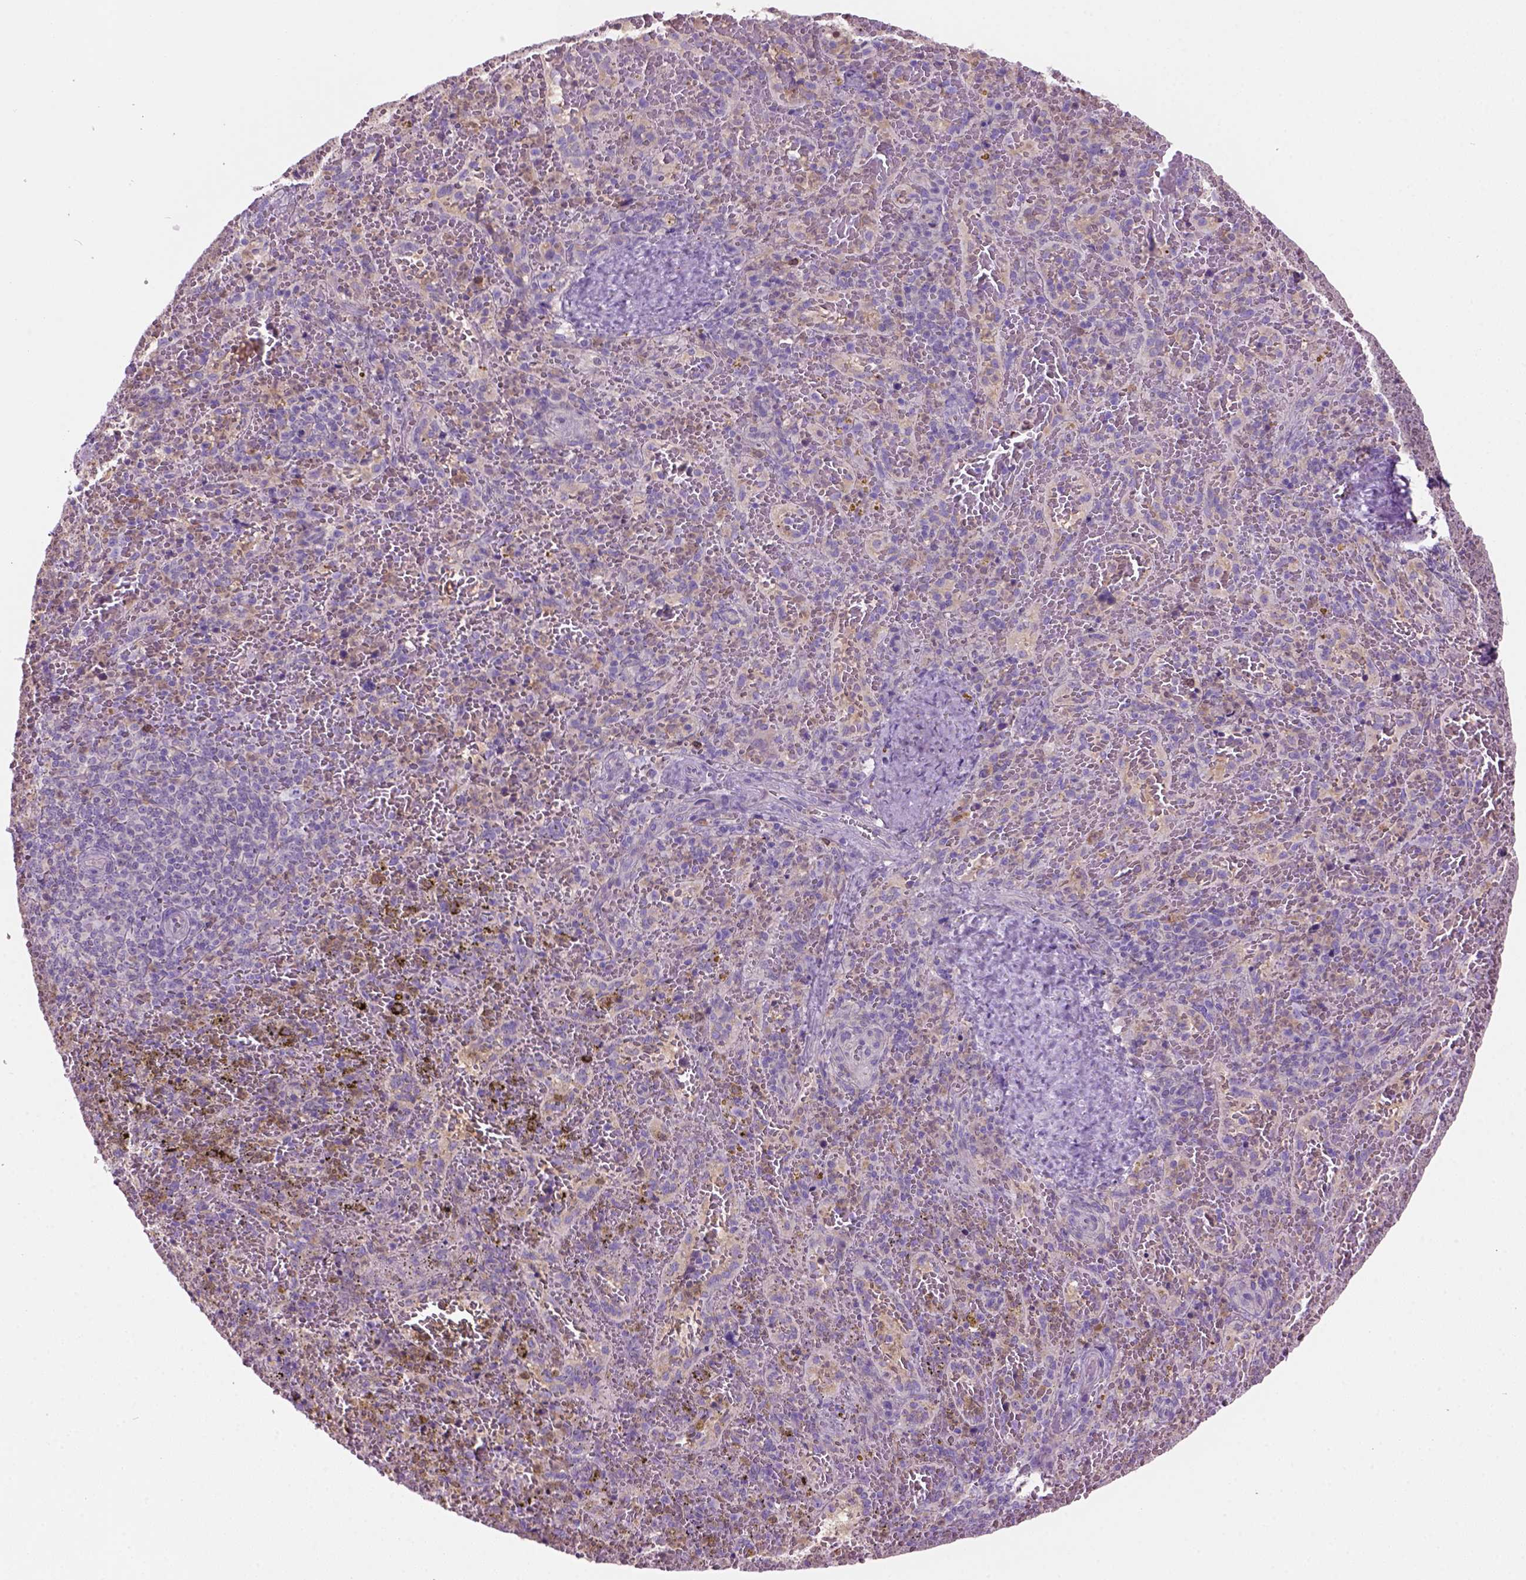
{"staining": {"intensity": "moderate", "quantity": "<25%", "location": "cytoplasmic/membranous"}, "tissue": "spleen", "cell_type": "Cells in red pulp", "image_type": "normal", "snomed": [{"axis": "morphology", "description": "Normal tissue, NOS"}, {"axis": "topography", "description": "Spleen"}], "caption": "Immunohistochemical staining of unremarkable spleen reveals moderate cytoplasmic/membranous protein positivity in about <25% of cells in red pulp. The staining is performed using DAB brown chromogen to label protein expression. The nuclei are counter-stained blue using hematoxylin.", "gene": "CD84", "patient": {"sex": "female", "age": 50}}